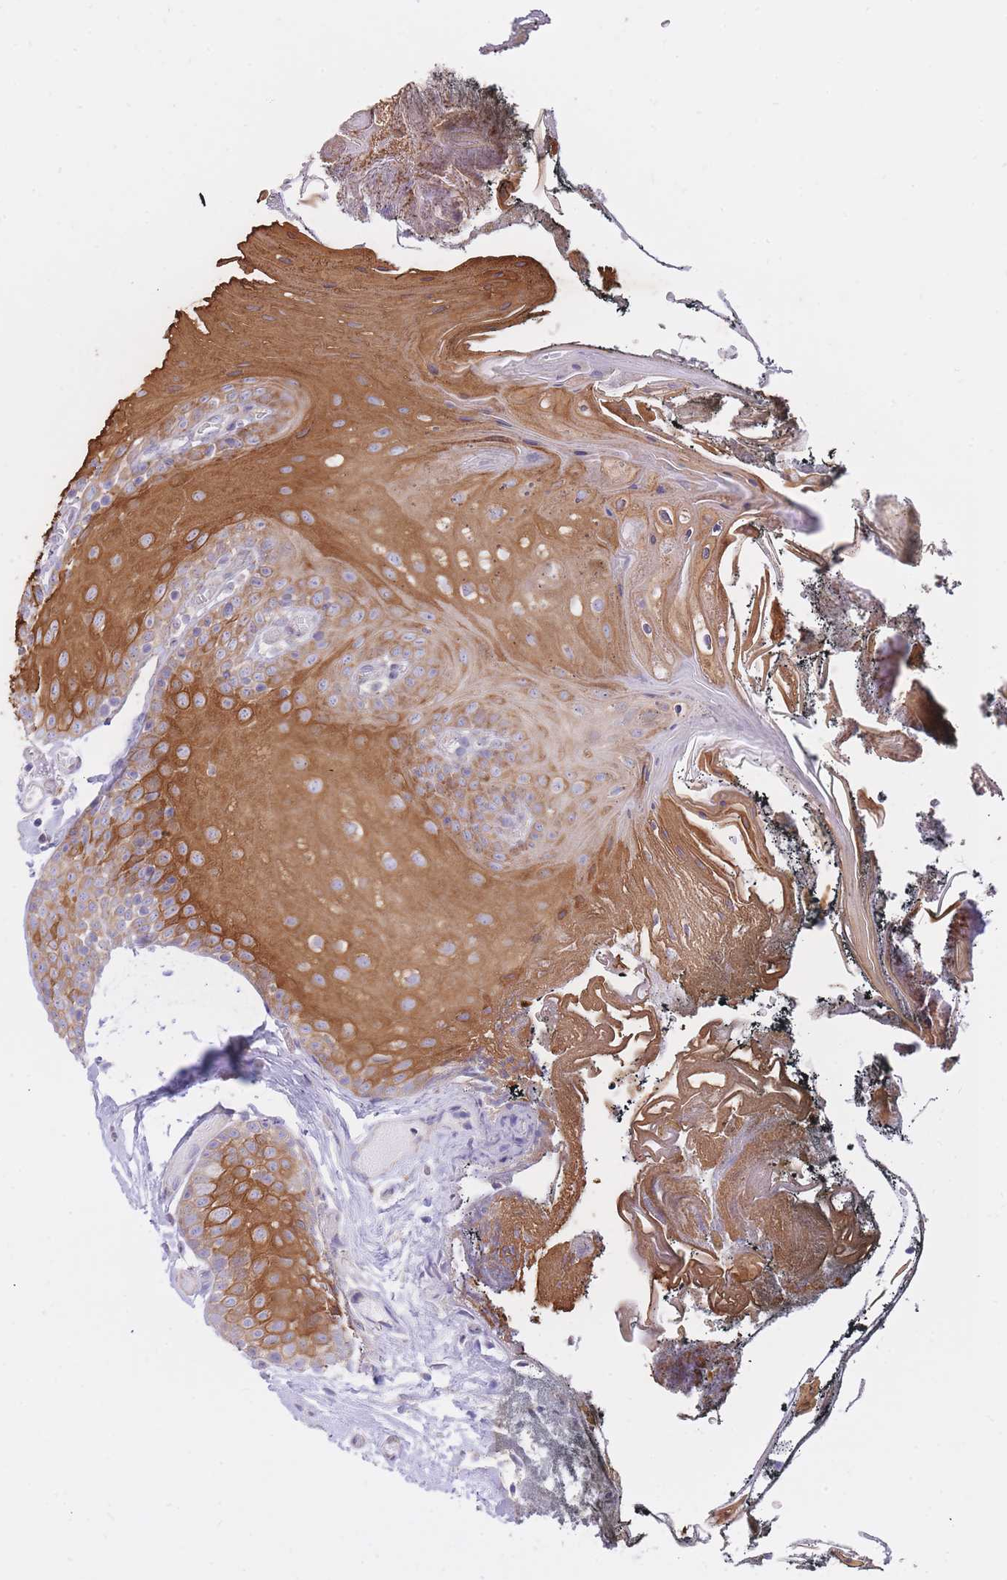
{"staining": {"intensity": "moderate", "quantity": ">75%", "location": "cytoplasmic/membranous"}, "tissue": "oral mucosa", "cell_type": "Squamous epithelial cells", "image_type": "normal", "snomed": [{"axis": "morphology", "description": "Normal tissue, NOS"}, {"axis": "morphology", "description": "Squamous cell carcinoma, NOS"}, {"axis": "topography", "description": "Oral tissue"}, {"axis": "topography", "description": "Head-Neck"}], "caption": "About >75% of squamous epithelial cells in benign oral mucosa show moderate cytoplasmic/membranous protein staining as visualized by brown immunohistochemical staining.", "gene": "GBP7", "patient": {"sex": "female", "age": 81}}